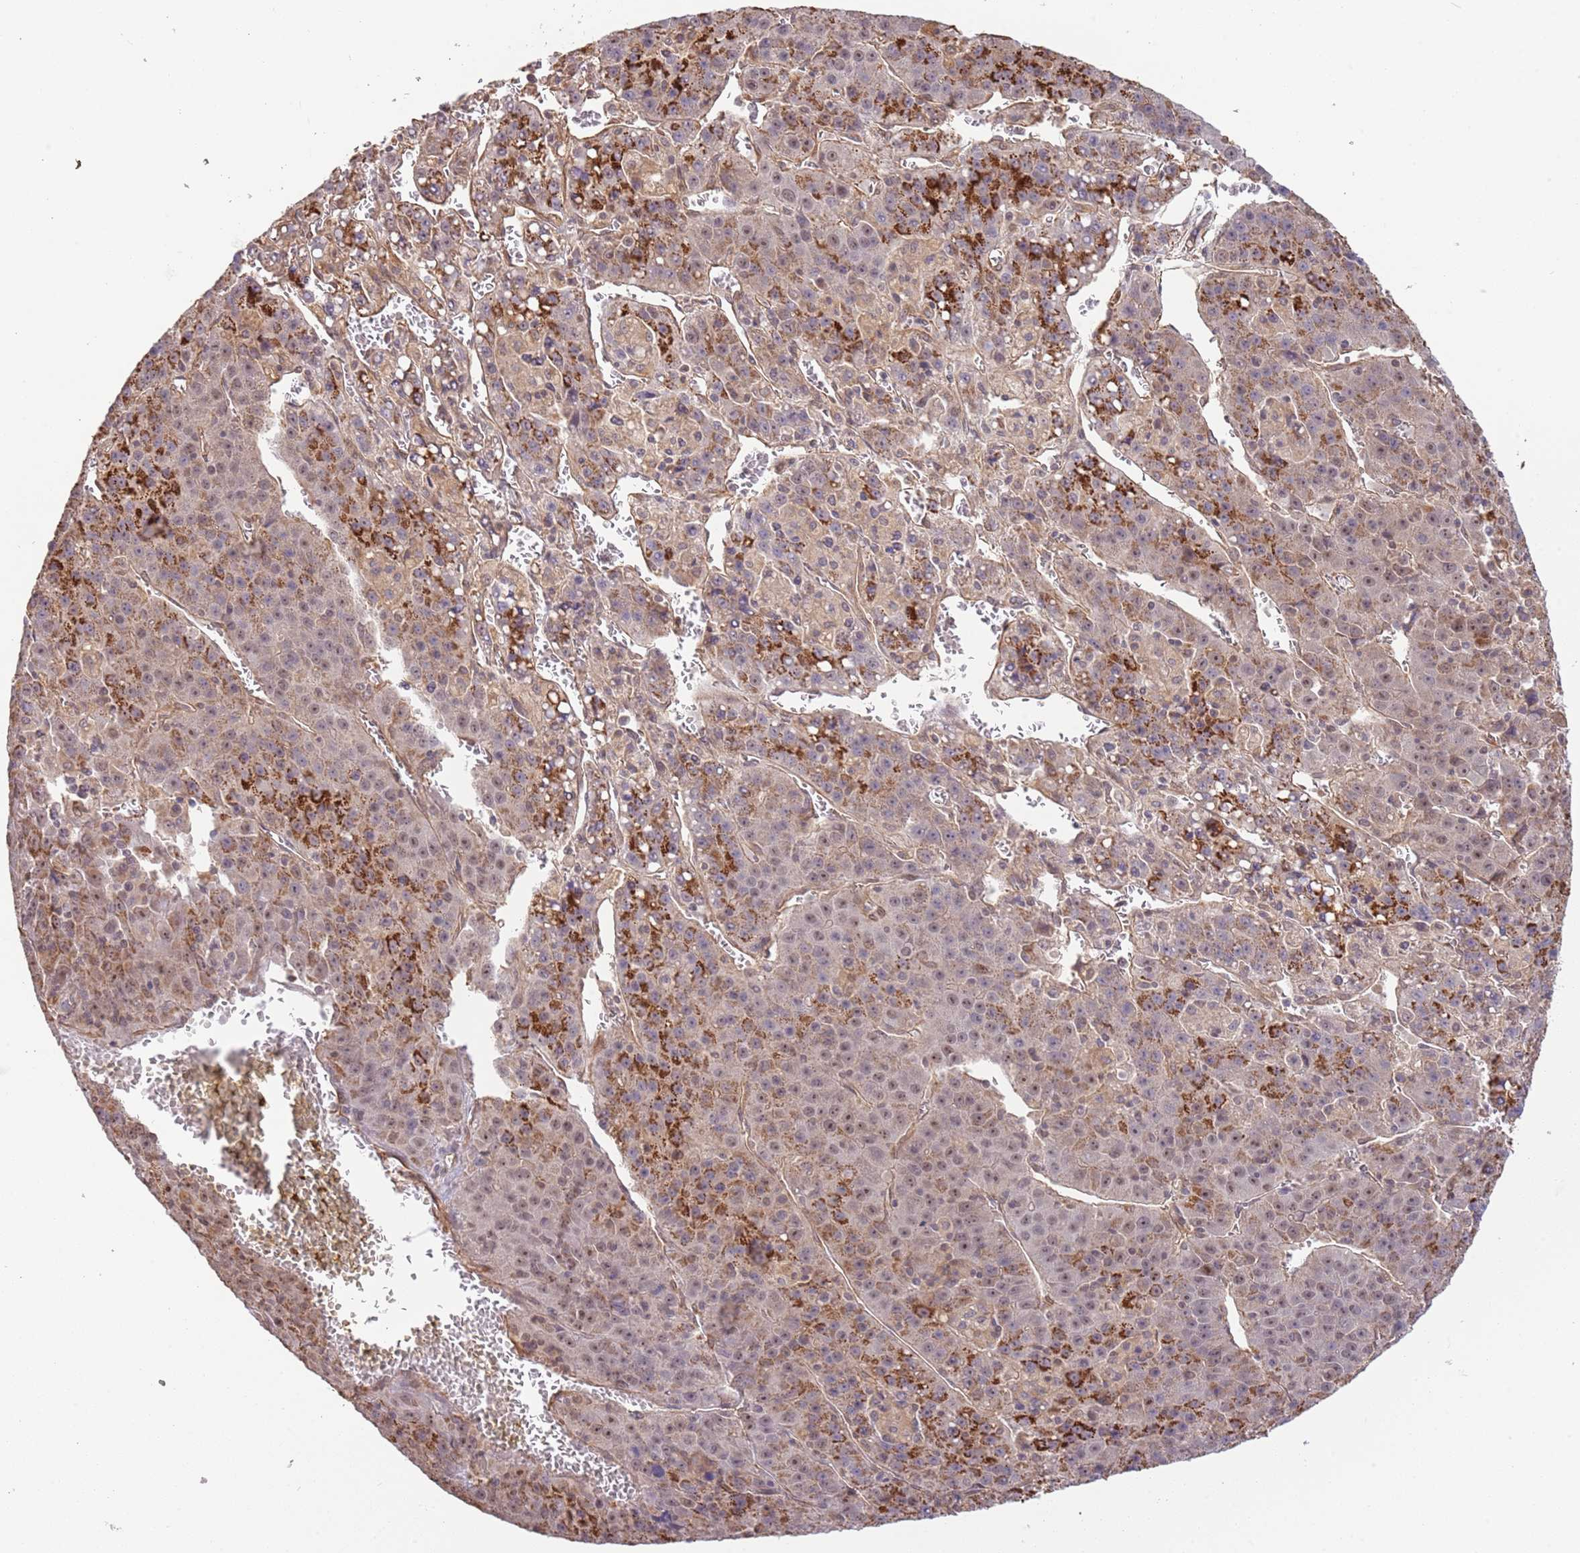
{"staining": {"intensity": "strong", "quantity": "<25%", "location": "cytoplasmic/membranous,nuclear"}, "tissue": "liver cancer", "cell_type": "Tumor cells", "image_type": "cancer", "snomed": [{"axis": "morphology", "description": "Carcinoma, Hepatocellular, NOS"}, {"axis": "topography", "description": "Liver"}], "caption": "Immunohistochemistry histopathology image of liver cancer stained for a protein (brown), which shows medium levels of strong cytoplasmic/membranous and nuclear staining in about <25% of tumor cells.", "gene": "SURF2", "patient": {"sex": "female", "age": 53}}